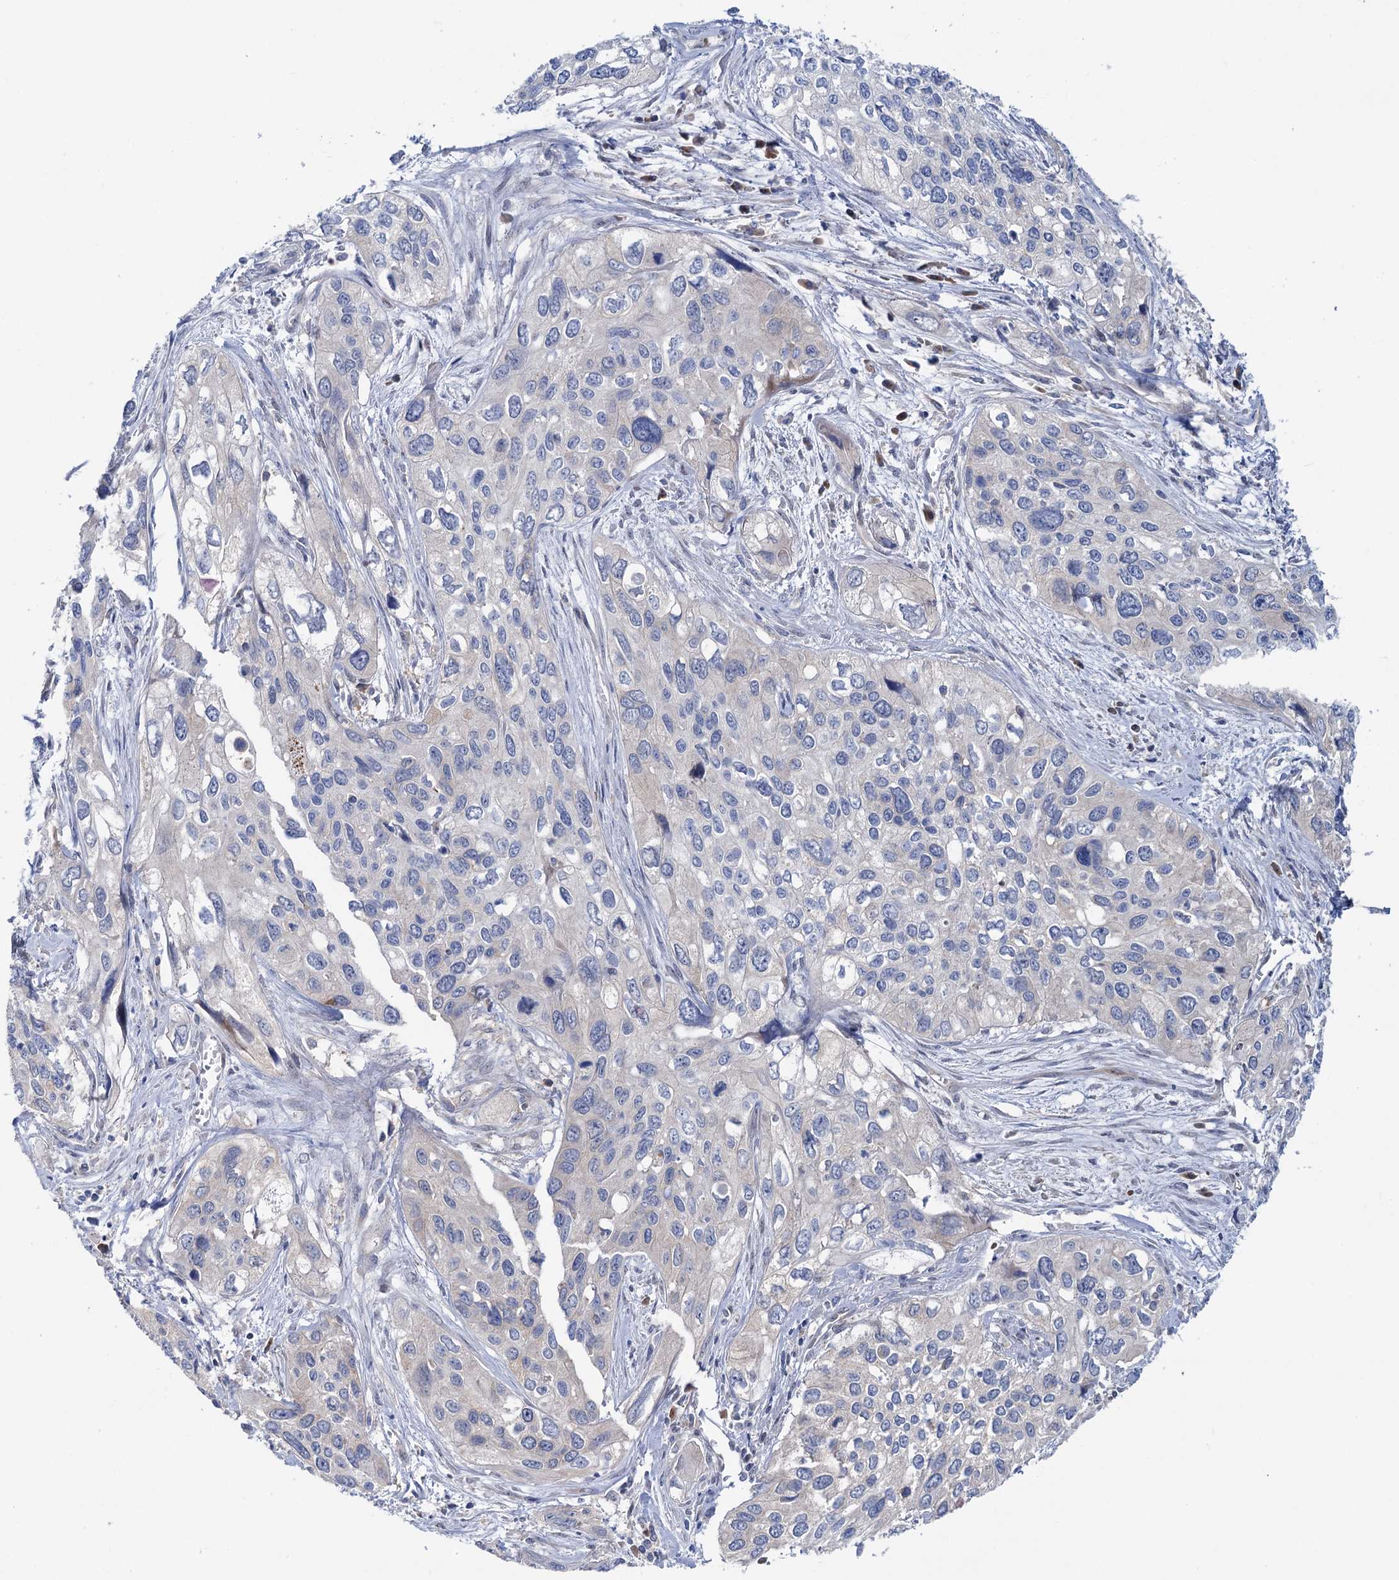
{"staining": {"intensity": "negative", "quantity": "none", "location": "none"}, "tissue": "cervical cancer", "cell_type": "Tumor cells", "image_type": "cancer", "snomed": [{"axis": "morphology", "description": "Squamous cell carcinoma, NOS"}, {"axis": "topography", "description": "Cervix"}], "caption": "The photomicrograph reveals no staining of tumor cells in cervical squamous cell carcinoma.", "gene": "ZNRD2", "patient": {"sex": "female", "age": 55}}